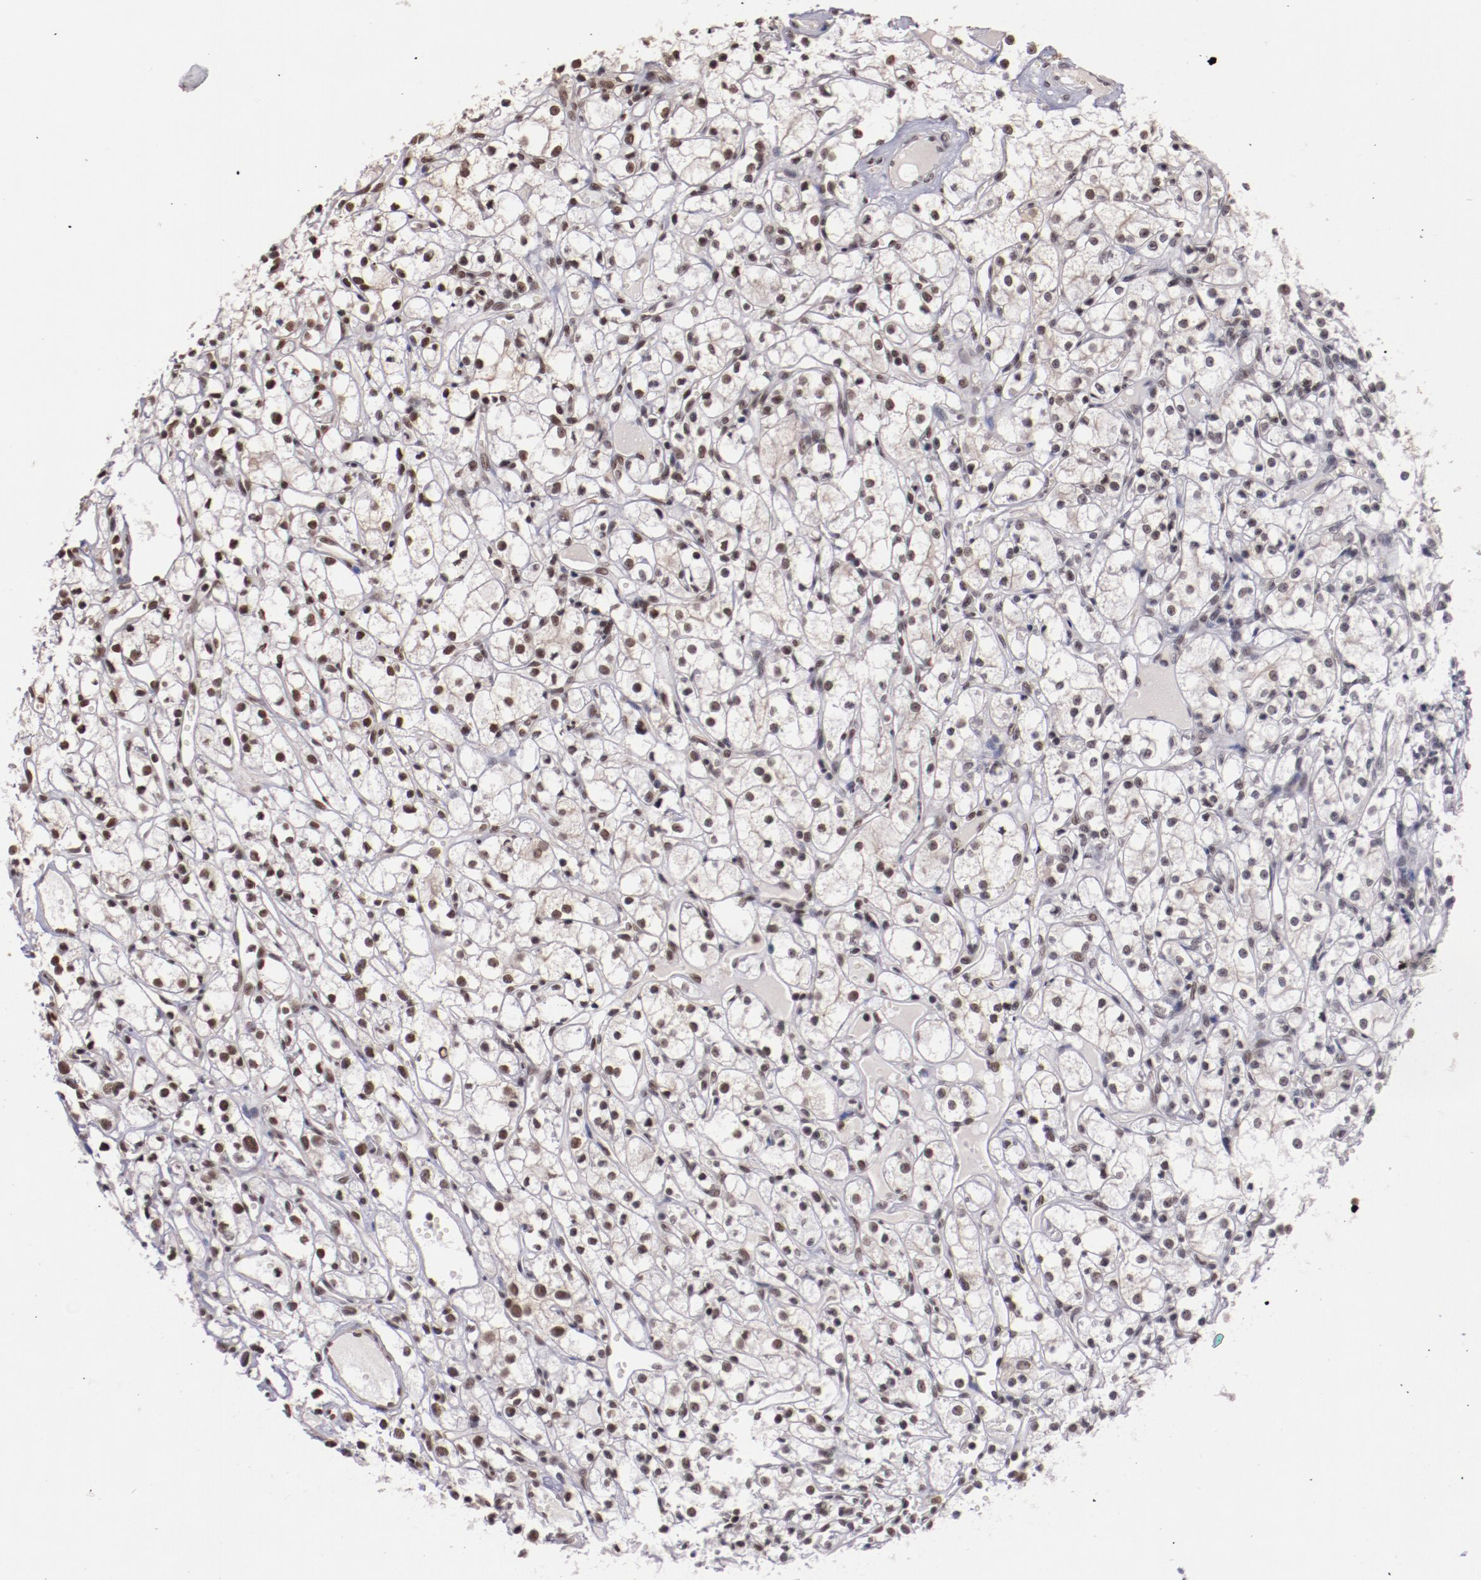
{"staining": {"intensity": "moderate", "quantity": "25%-75%", "location": "nuclear"}, "tissue": "renal cancer", "cell_type": "Tumor cells", "image_type": "cancer", "snomed": [{"axis": "morphology", "description": "Adenocarcinoma, NOS"}, {"axis": "topography", "description": "Kidney"}], "caption": "Immunohistochemistry (IHC) image of human renal cancer stained for a protein (brown), which demonstrates medium levels of moderate nuclear staining in about 25%-75% of tumor cells.", "gene": "STAG2", "patient": {"sex": "male", "age": 61}}